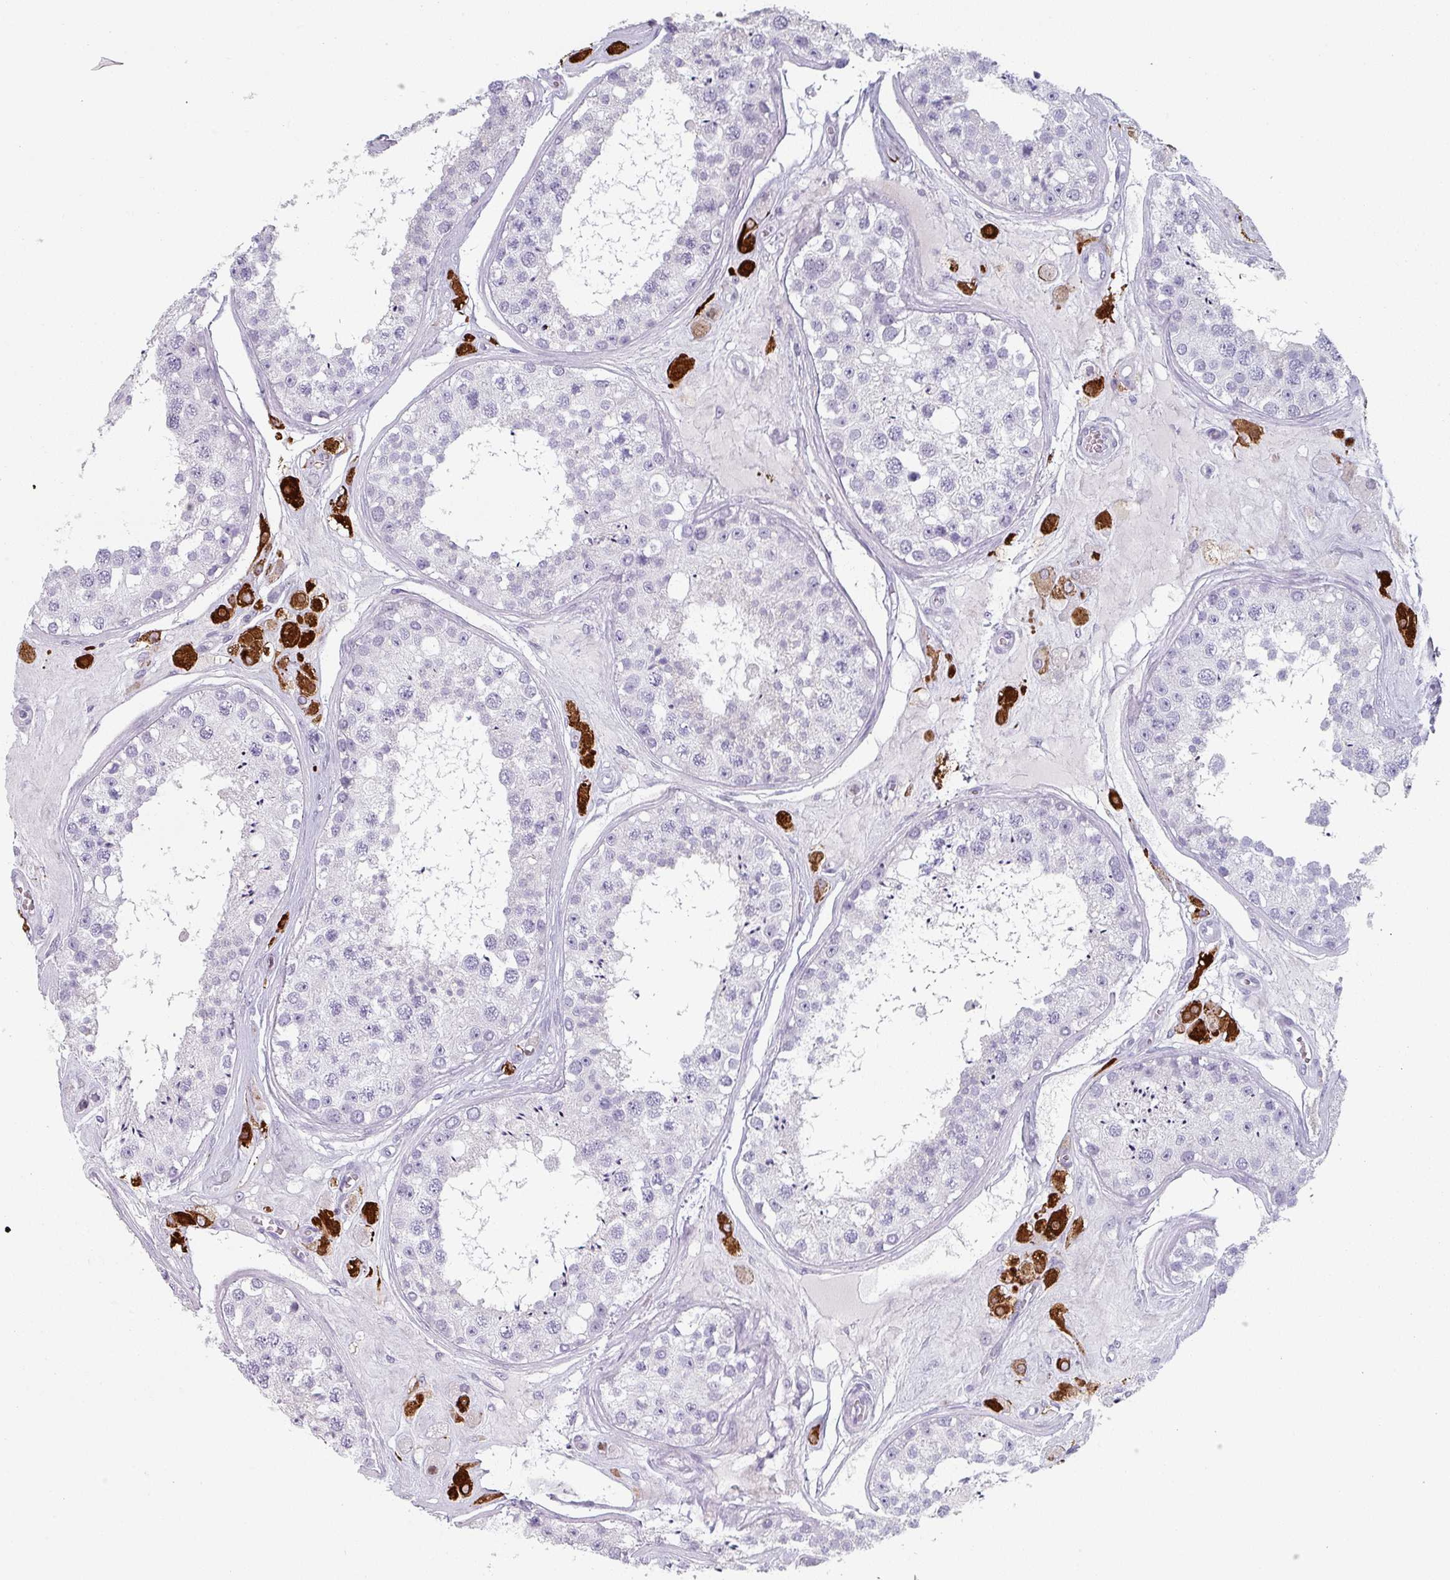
{"staining": {"intensity": "negative", "quantity": "none", "location": "none"}, "tissue": "testis", "cell_type": "Cells in seminiferous ducts", "image_type": "normal", "snomed": [{"axis": "morphology", "description": "Normal tissue, NOS"}, {"axis": "topography", "description": "Testis"}], "caption": "DAB (3,3'-diaminobenzidine) immunohistochemical staining of normal testis exhibits no significant positivity in cells in seminiferous ducts. The staining is performed using DAB brown chromogen with nuclei counter-stained in using hematoxylin.", "gene": "SLC35G2", "patient": {"sex": "male", "age": 25}}